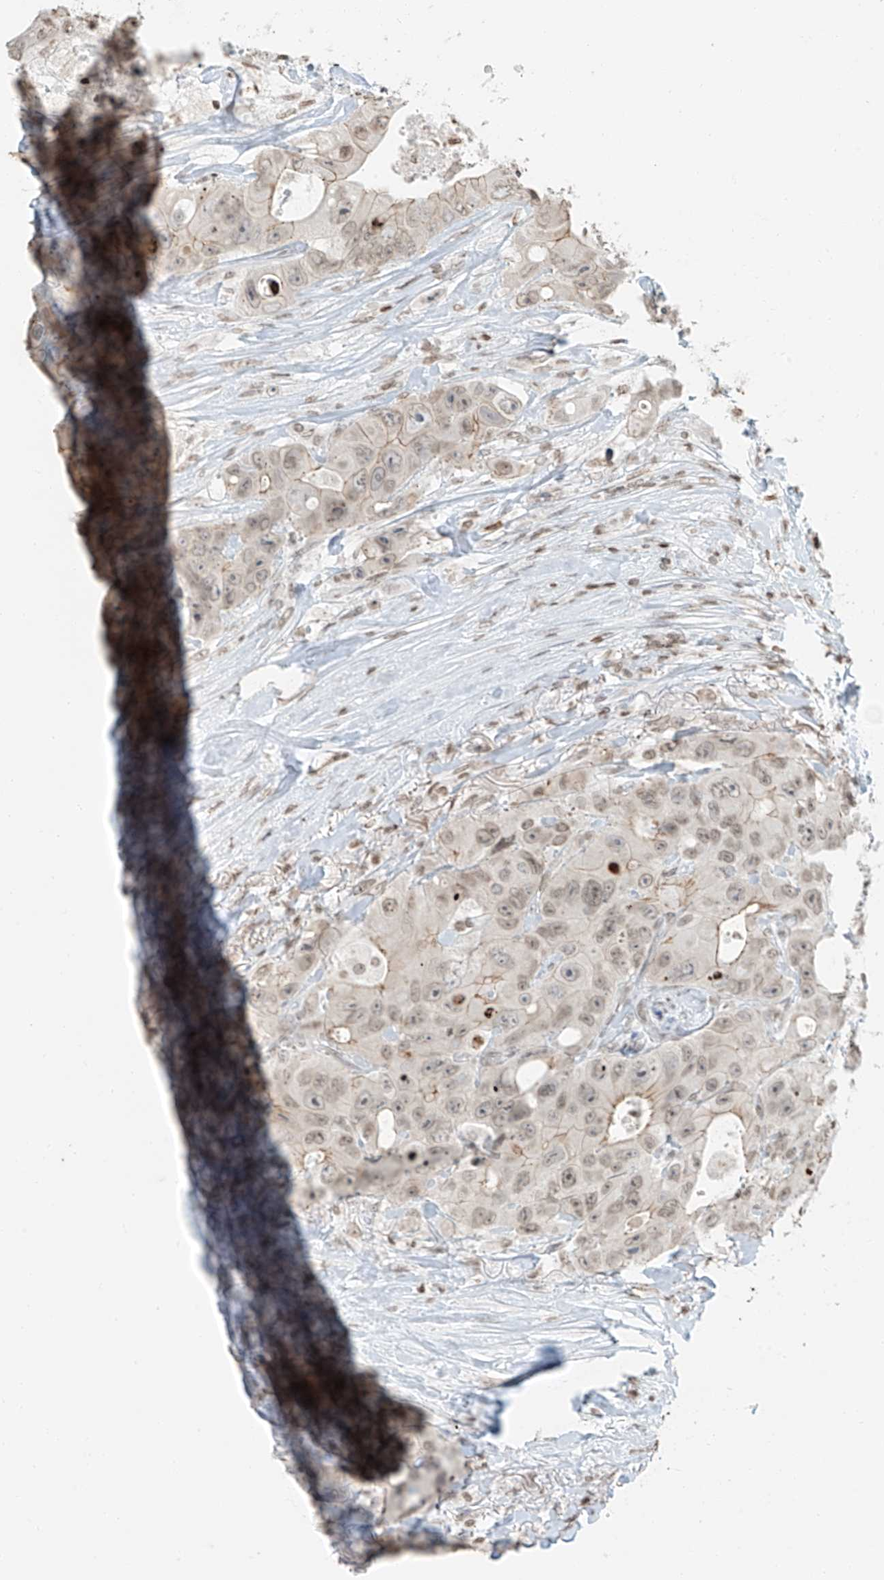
{"staining": {"intensity": "weak", "quantity": ">75%", "location": "cytoplasmic/membranous,nuclear"}, "tissue": "colorectal cancer", "cell_type": "Tumor cells", "image_type": "cancer", "snomed": [{"axis": "morphology", "description": "Adenocarcinoma, NOS"}, {"axis": "topography", "description": "Colon"}], "caption": "Adenocarcinoma (colorectal) stained with immunohistochemistry (IHC) reveals weak cytoplasmic/membranous and nuclear expression in about >75% of tumor cells.", "gene": "C17orf58", "patient": {"sex": "female", "age": 46}}